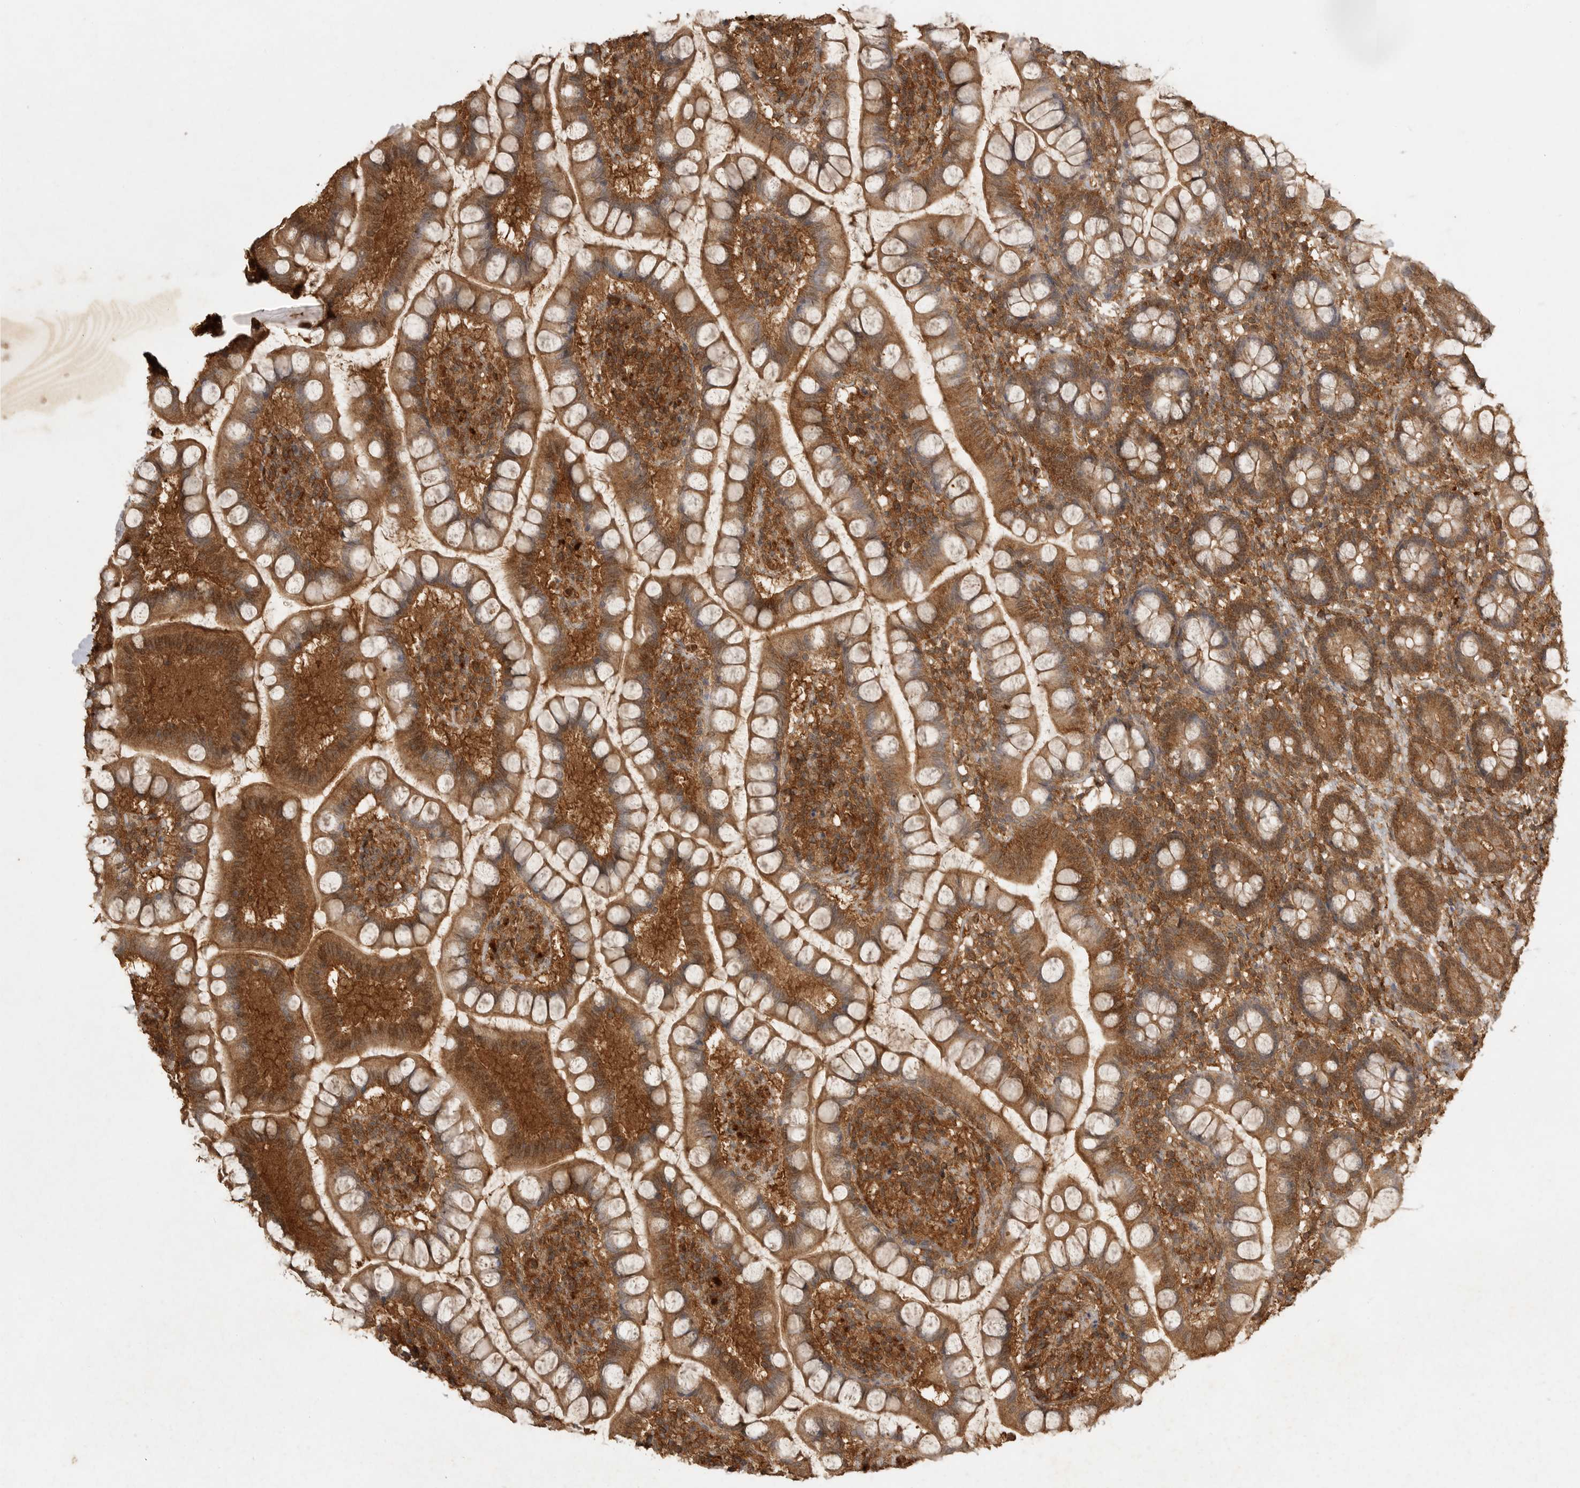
{"staining": {"intensity": "strong", "quantity": "25%-75%", "location": "cytoplasmic/membranous"}, "tissue": "small intestine", "cell_type": "Glandular cells", "image_type": "normal", "snomed": [{"axis": "morphology", "description": "Normal tissue, NOS"}, {"axis": "topography", "description": "Small intestine"}], "caption": "Small intestine stained with DAB (3,3'-diaminobenzidine) immunohistochemistry (IHC) reveals high levels of strong cytoplasmic/membranous staining in approximately 25%-75% of glandular cells.", "gene": "ICOSLG", "patient": {"sex": "female", "age": 84}}